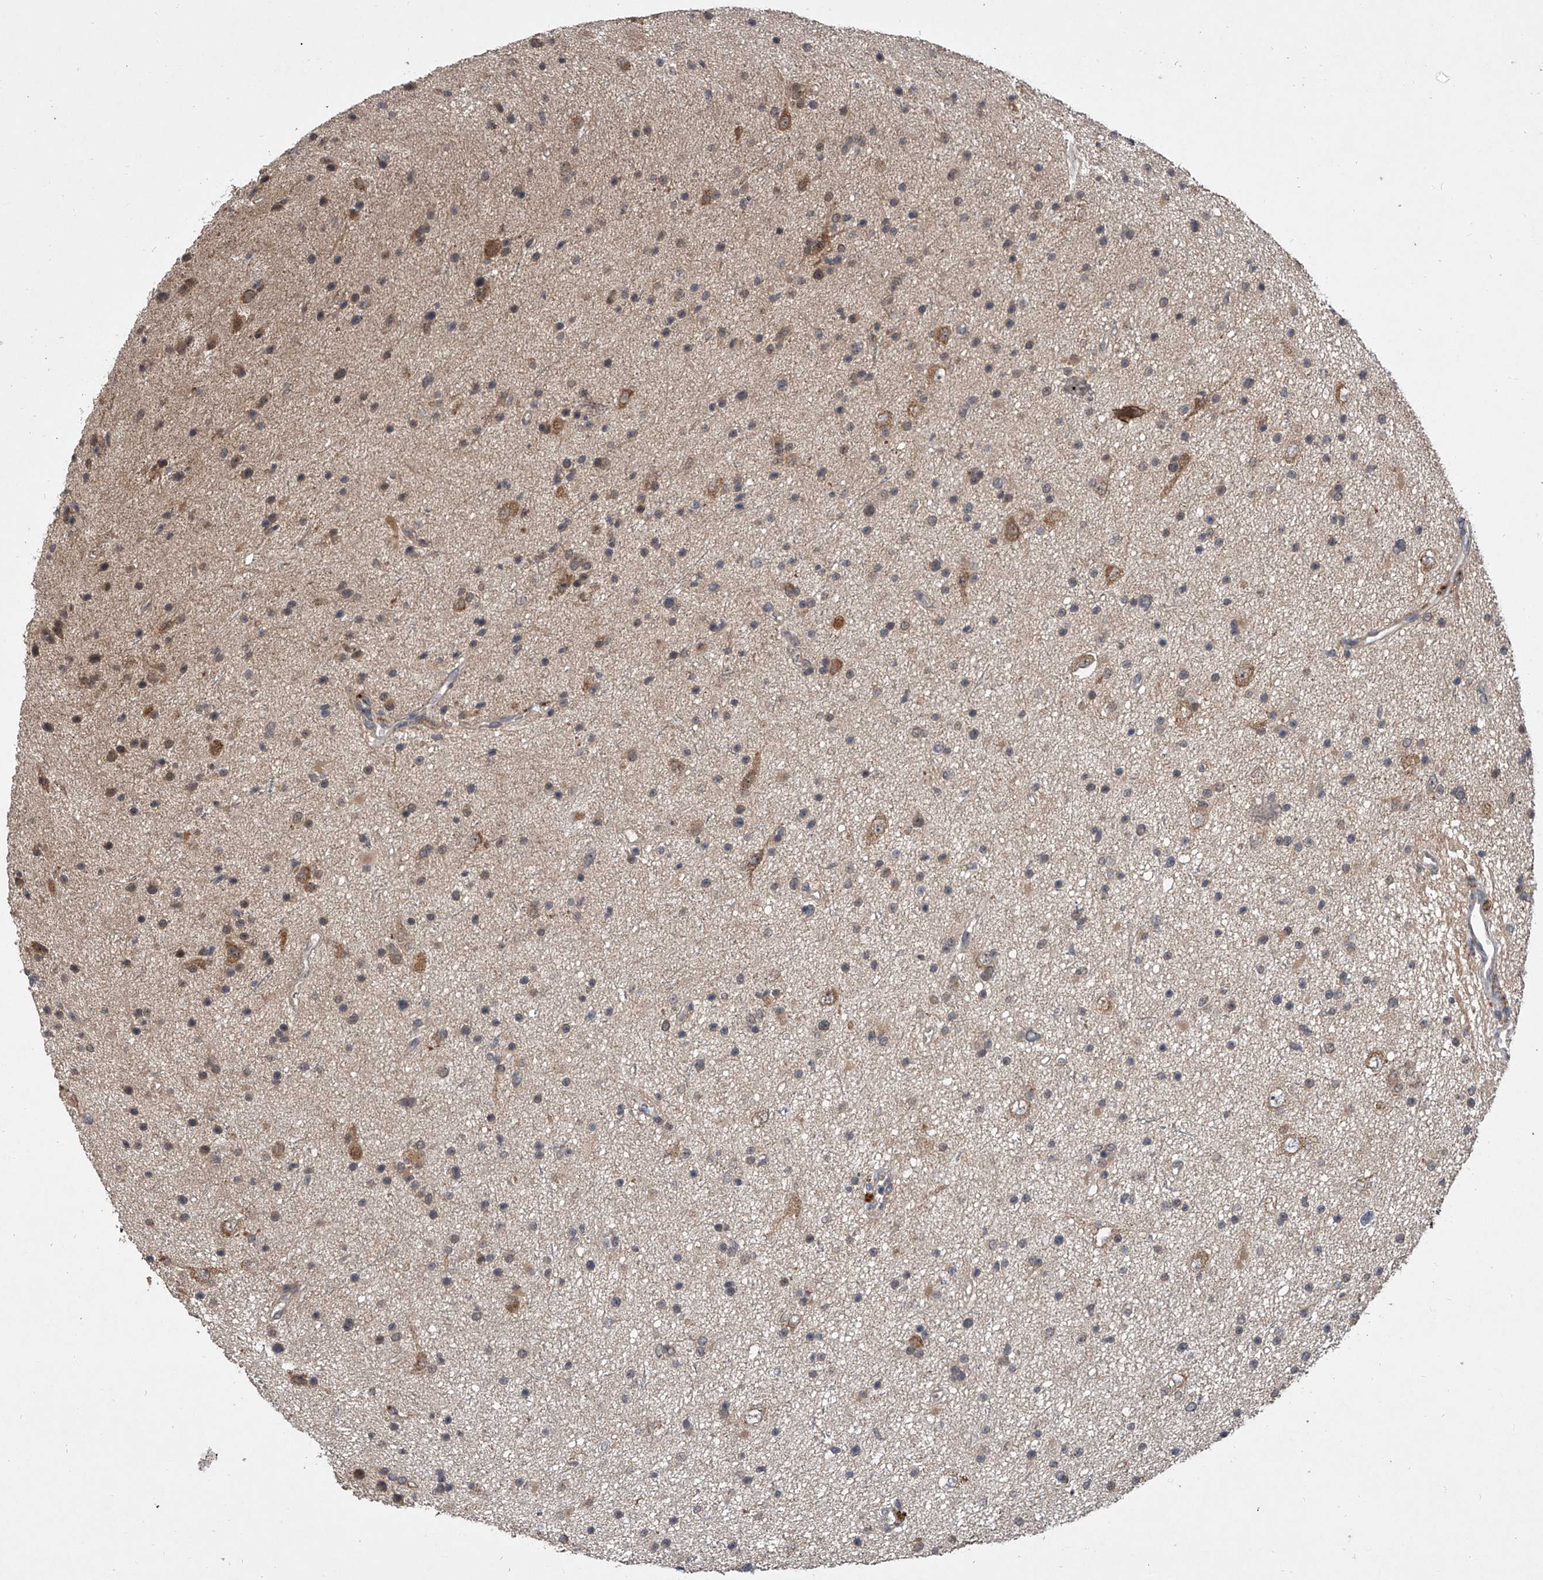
{"staining": {"intensity": "weak", "quantity": "25%-75%", "location": "cytoplasmic/membranous"}, "tissue": "glioma", "cell_type": "Tumor cells", "image_type": "cancer", "snomed": [{"axis": "morphology", "description": "Glioma, malignant, Low grade"}, {"axis": "topography", "description": "Cerebral cortex"}], "caption": "IHC staining of low-grade glioma (malignant), which reveals low levels of weak cytoplasmic/membranous positivity in approximately 25%-75% of tumor cells indicating weak cytoplasmic/membranous protein positivity. The staining was performed using DAB (3,3'-diaminobenzidine) (brown) for protein detection and nuclei were counterstained in hematoxylin (blue).", "gene": "GEMIN8", "patient": {"sex": "female", "age": 39}}